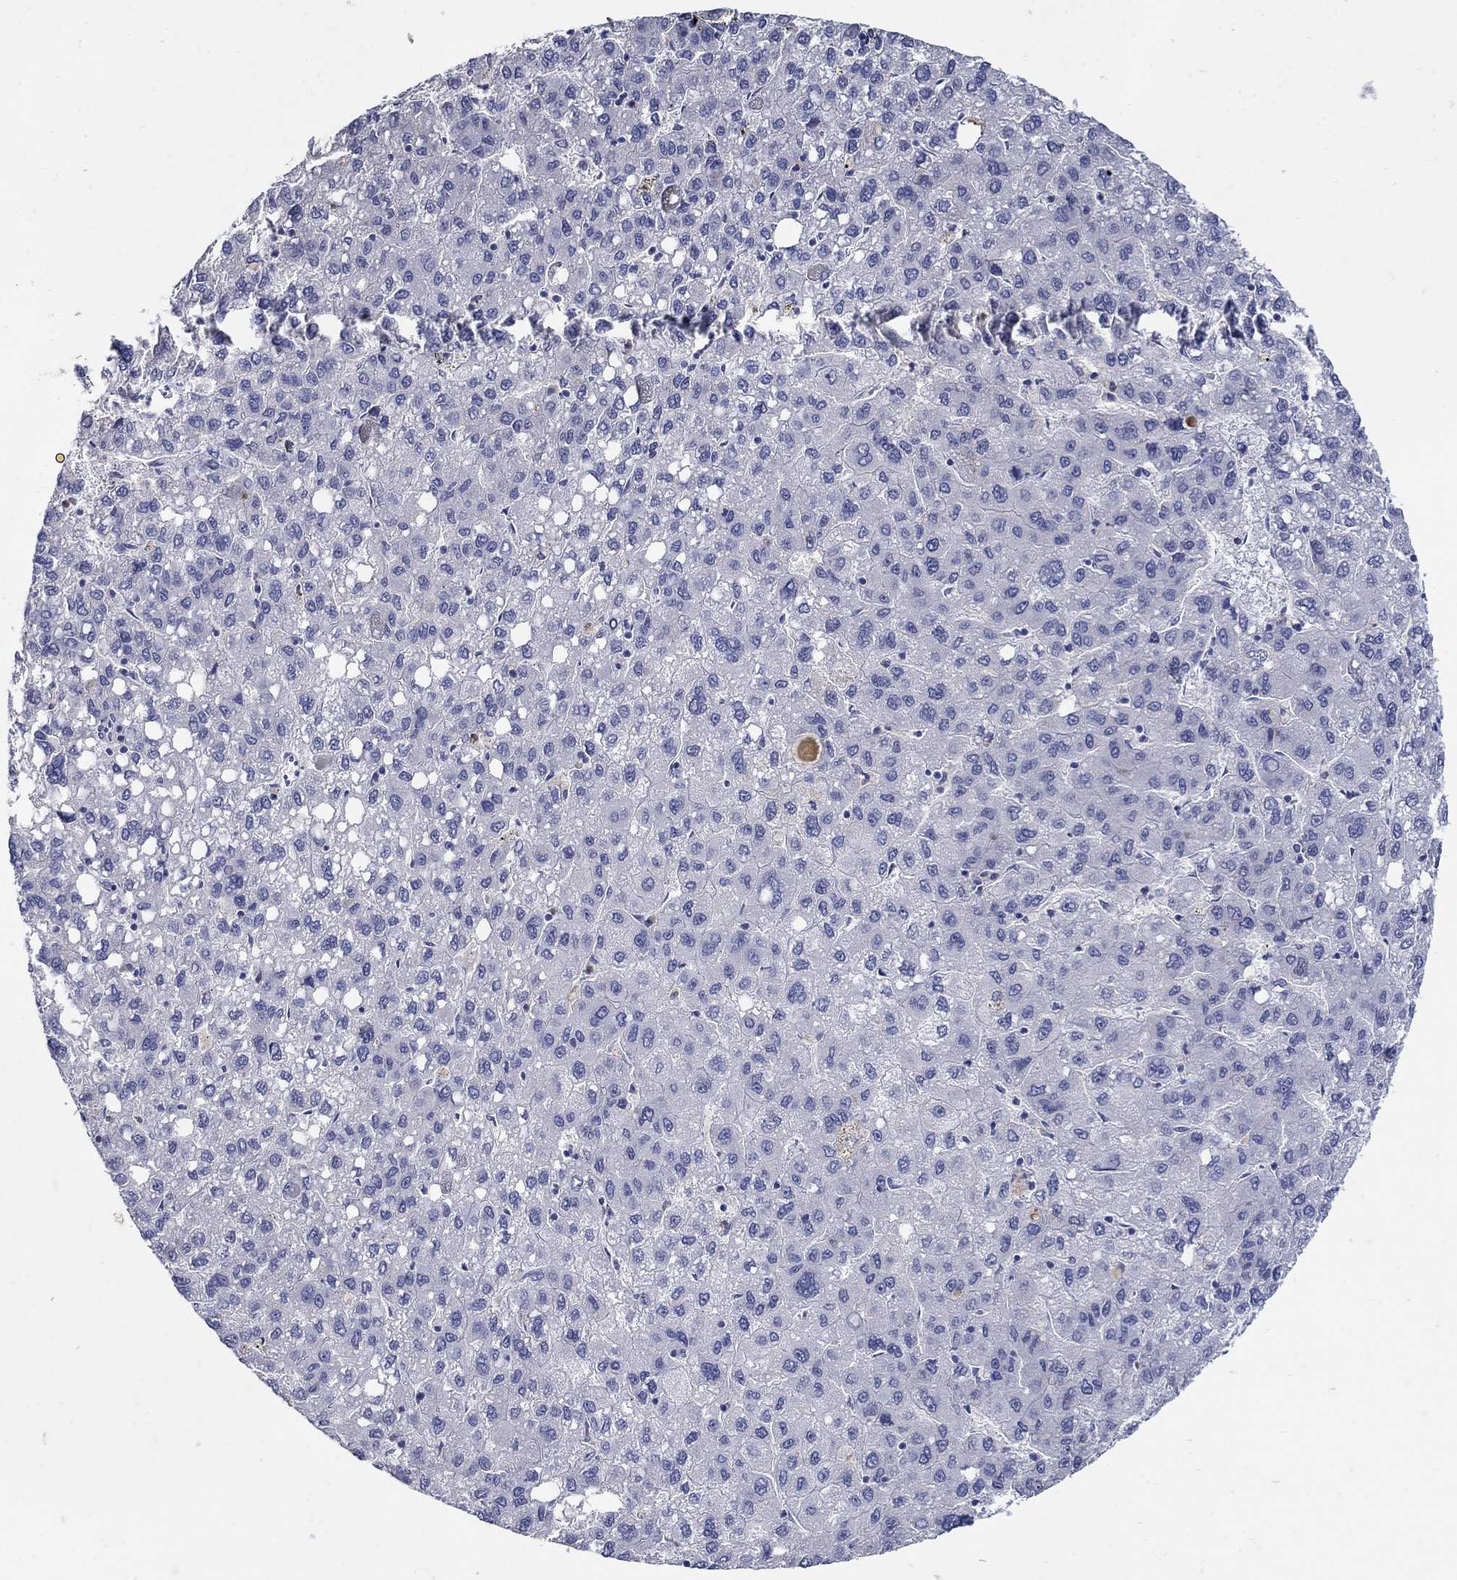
{"staining": {"intensity": "negative", "quantity": "none", "location": "none"}, "tissue": "liver cancer", "cell_type": "Tumor cells", "image_type": "cancer", "snomed": [{"axis": "morphology", "description": "Carcinoma, Hepatocellular, NOS"}, {"axis": "topography", "description": "Liver"}], "caption": "IHC micrograph of neoplastic tissue: liver hepatocellular carcinoma stained with DAB (3,3'-diaminobenzidine) displays no significant protein positivity in tumor cells. (Immunohistochemistry, brightfield microscopy, high magnification).", "gene": "CETN1", "patient": {"sex": "female", "age": 82}}